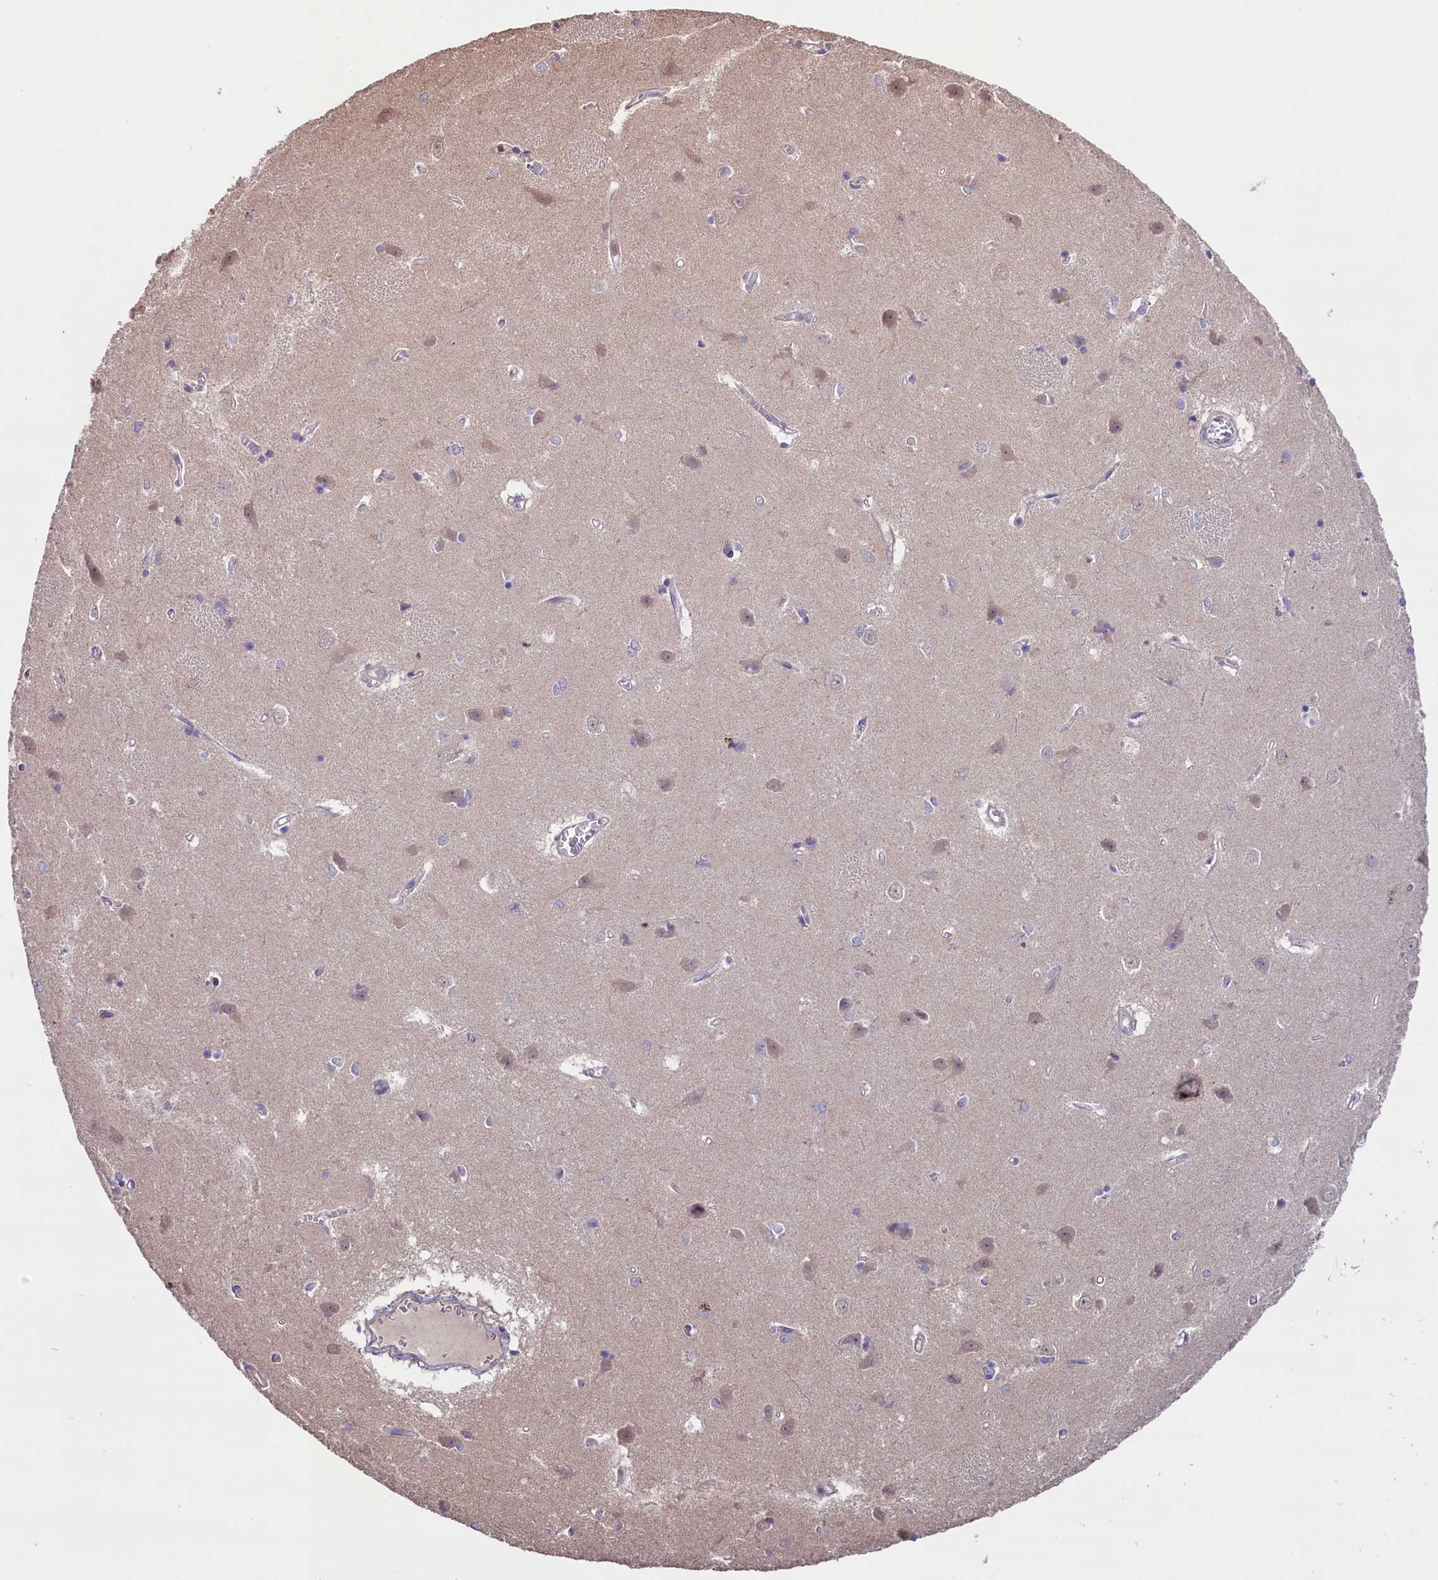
{"staining": {"intensity": "negative", "quantity": "none", "location": "none"}, "tissue": "caudate", "cell_type": "Glial cells", "image_type": "normal", "snomed": [{"axis": "morphology", "description": "Normal tissue, NOS"}, {"axis": "topography", "description": "Lateral ventricle wall"}], "caption": "A histopathology image of caudate stained for a protein exhibits no brown staining in glial cells. Nuclei are stained in blue.", "gene": "RIC8A", "patient": {"sex": "male", "age": 37}}